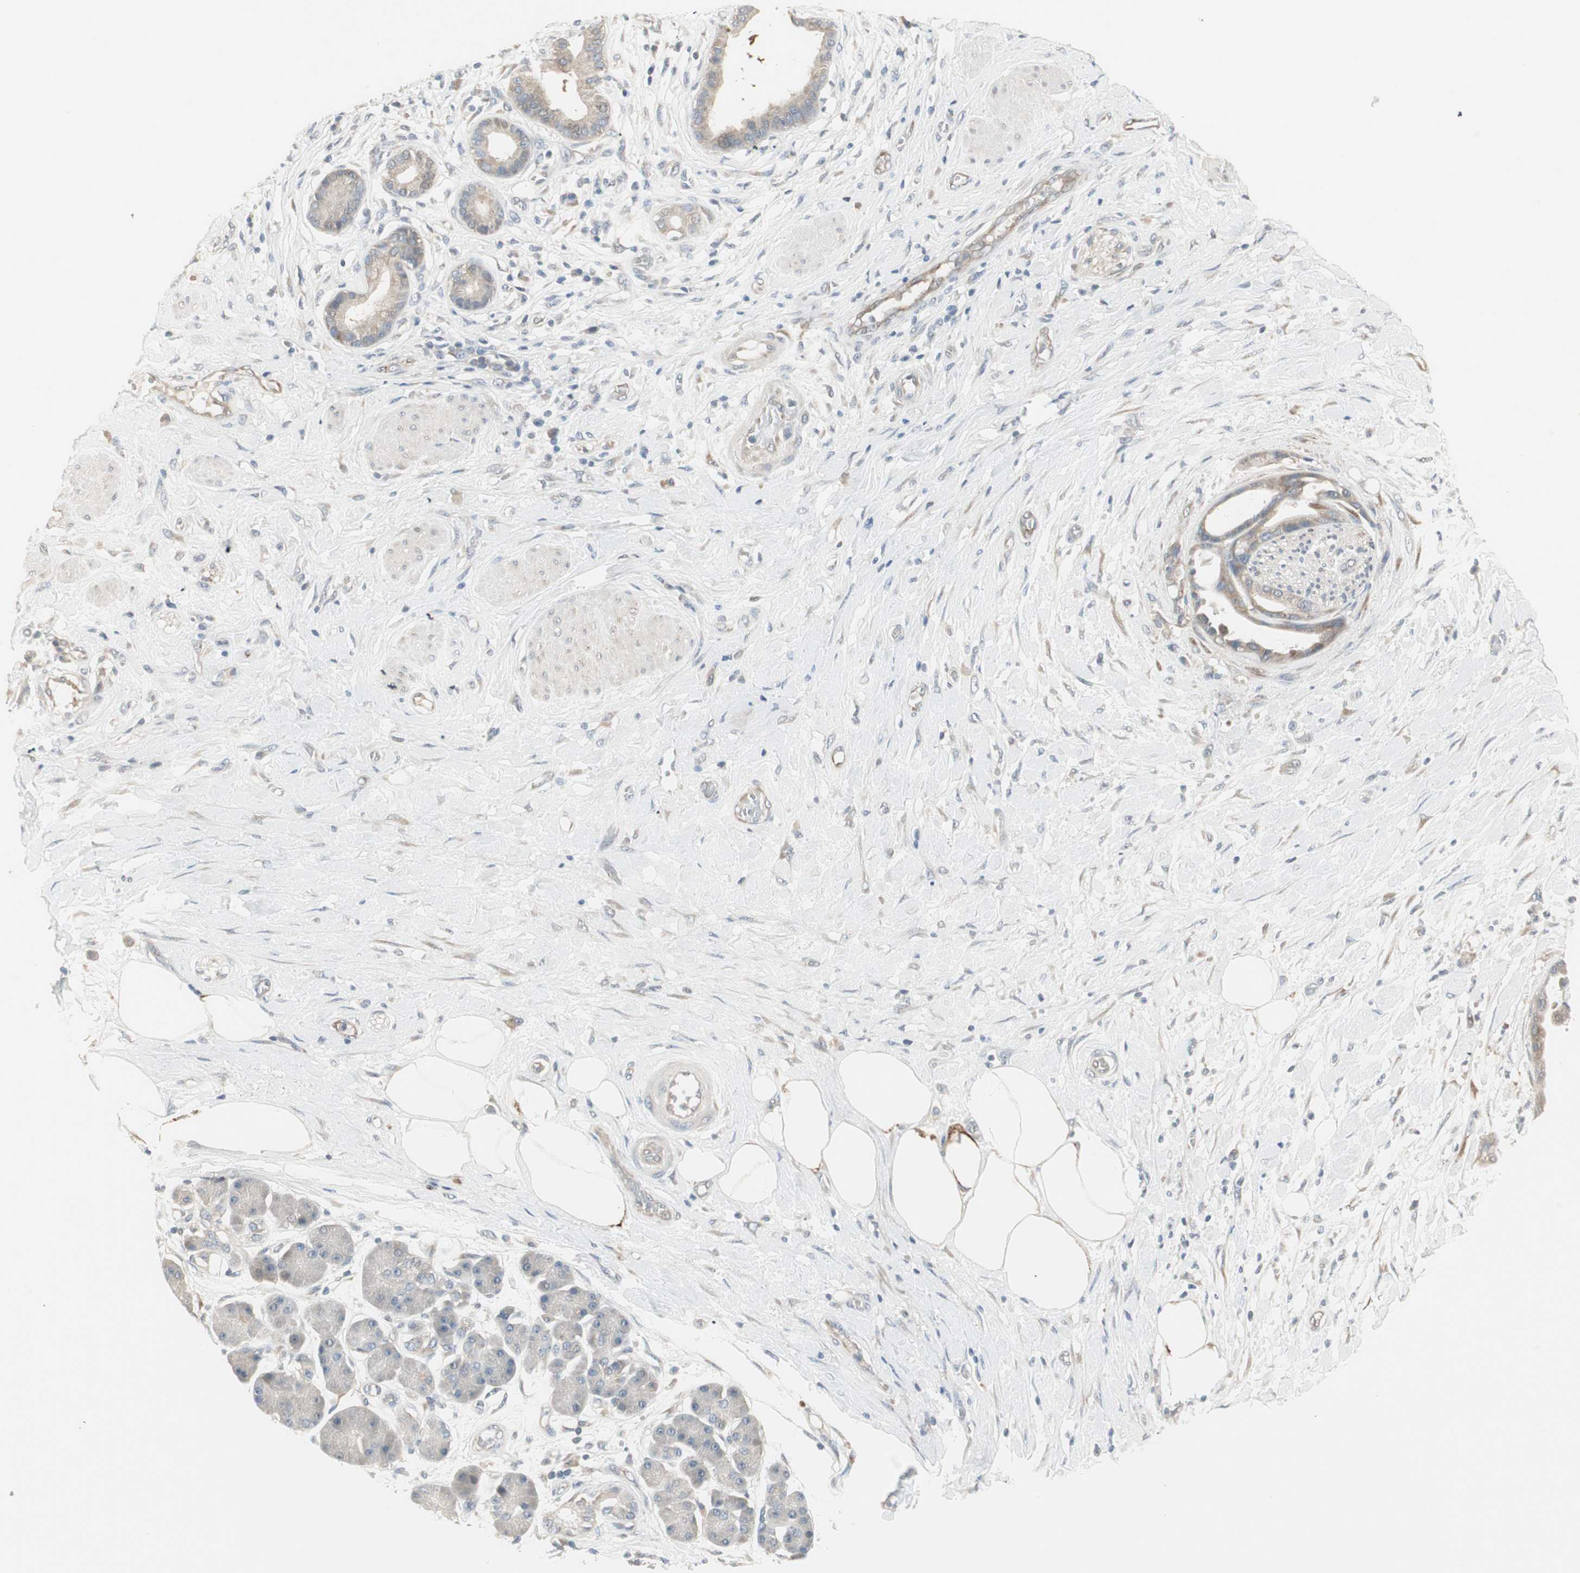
{"staining": {"intensity": "moderate", "quantity": ">75%", "location": "cytoplasmic/membranous"}, "tissue": "pancreatic cancer", "cell_type": "Tumor cells", "image_type": "cancer", "snomed": [{"axis": "morphology", "description": "Adenocarcinoma, NOS"}, {"axis": "morphology", "description": "Adenocarcinoma, metastatic, NOS"}, {"axis": "topography", "description": "Lymph node"}, {"axis": "topography", "description": "Pancreas"}, {"axis": "topography", "description": "Duodenum"}], "caption": "Moderate cytoplasmic/membranous expression for a protein is seen in approximately >75% of tumor cells of pancreatic cancer (adenocarcinoma) using immunohistochemistry (IHC).", "gene": "ZFP36", "patient": {"sex": "female", "age": 64}}